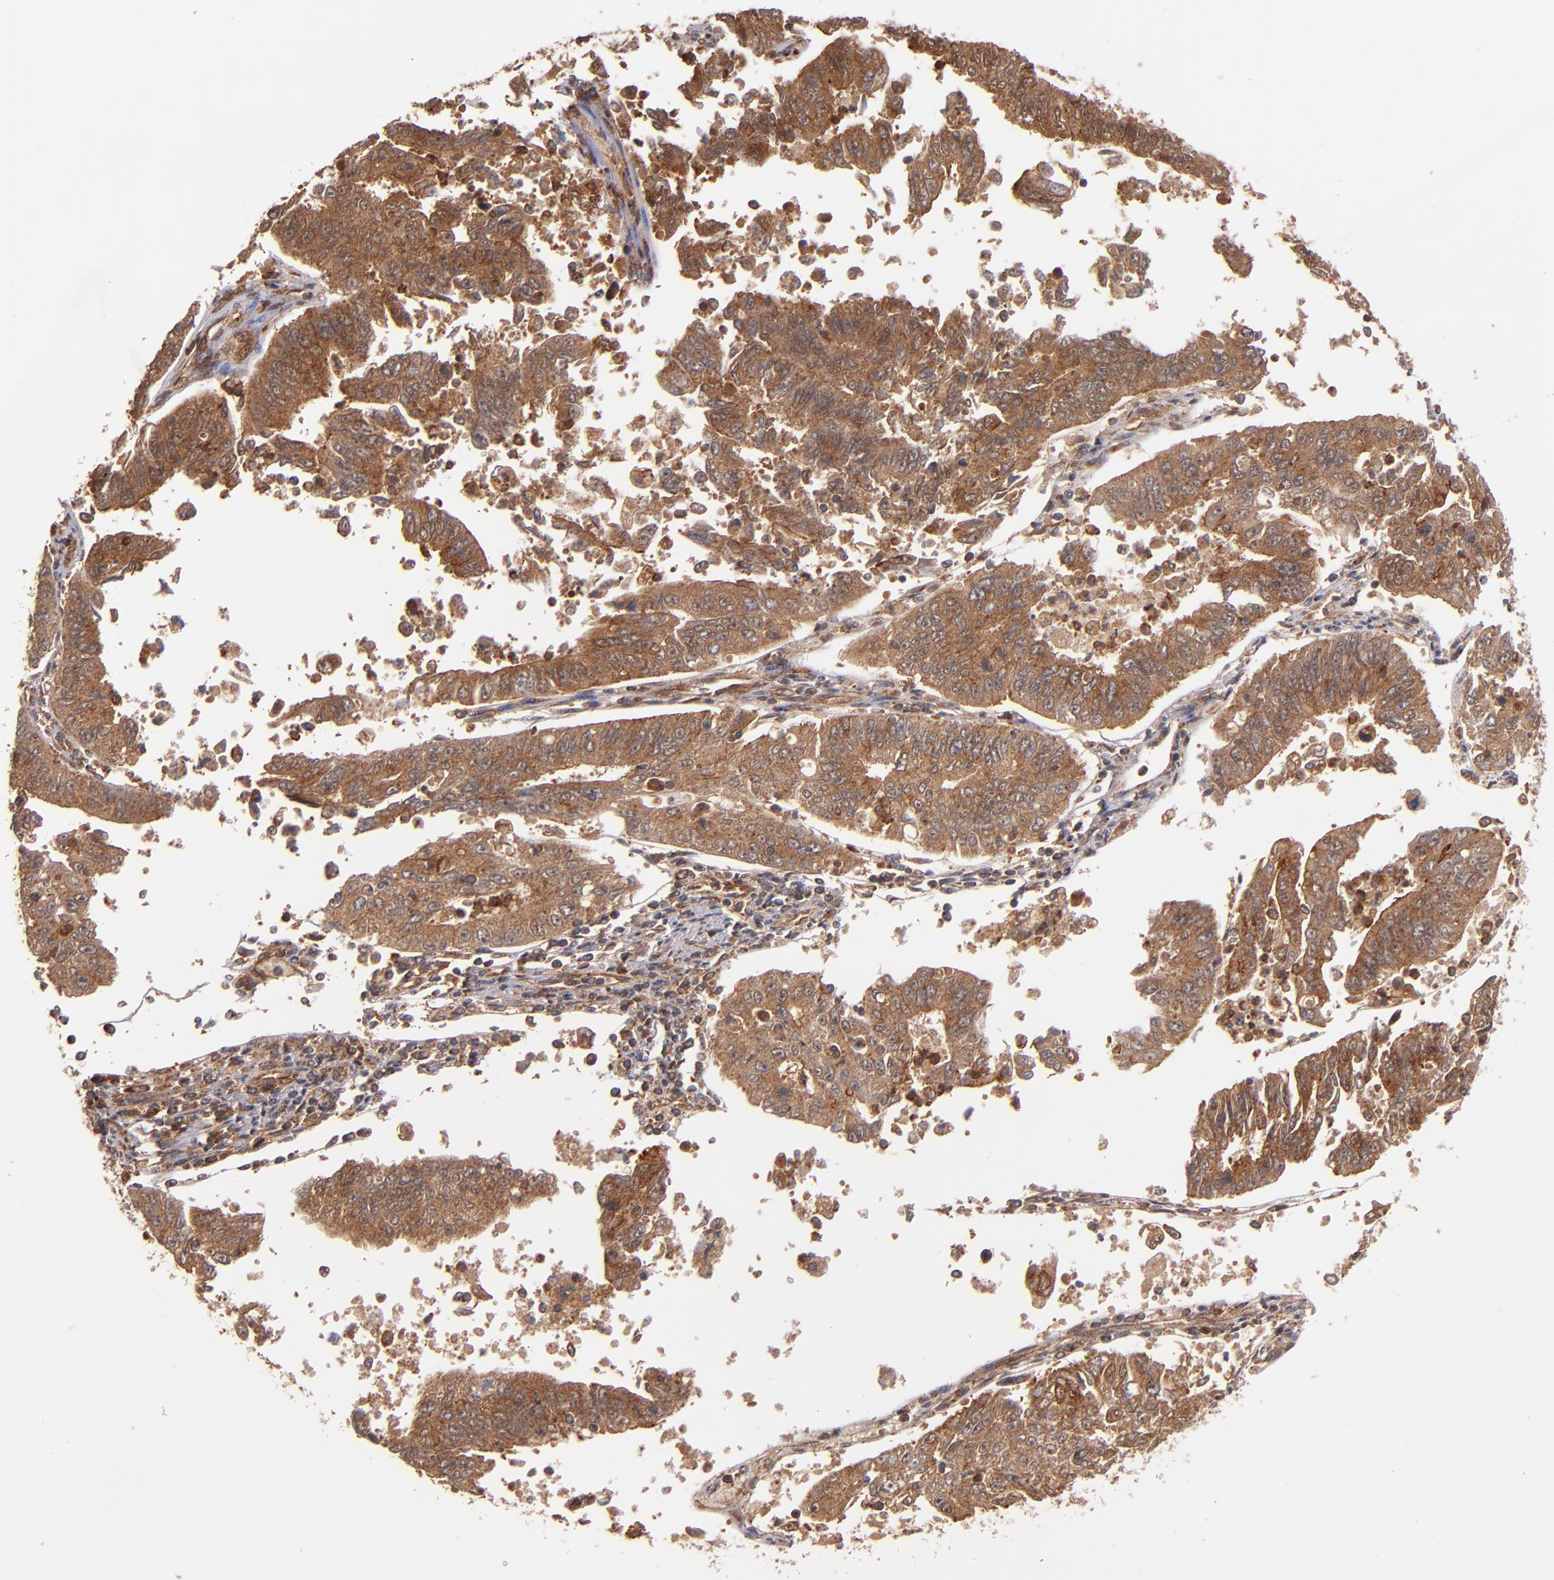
{"staining": {"intensity": "strong", "quantity": ">75%", "location": "cytoplasmic/membranous"}, "tissue": "endometrial cancer", "cell_type": "Tumor cells", "image_type": "cancer", "snomed": [{"axis": "morphology", "description": "Adenocarcinoma, NOS"}, {"axis": "topography", "description": "Endometrium"}], "caption": "Protein staining exhibits strong cytoplasmic/membranous expression in about >75% of tumor cells in endometrial cancer (adenocarcinoma).", "gene": "STX8", "patient": {"sex": "female", "age": 42}}